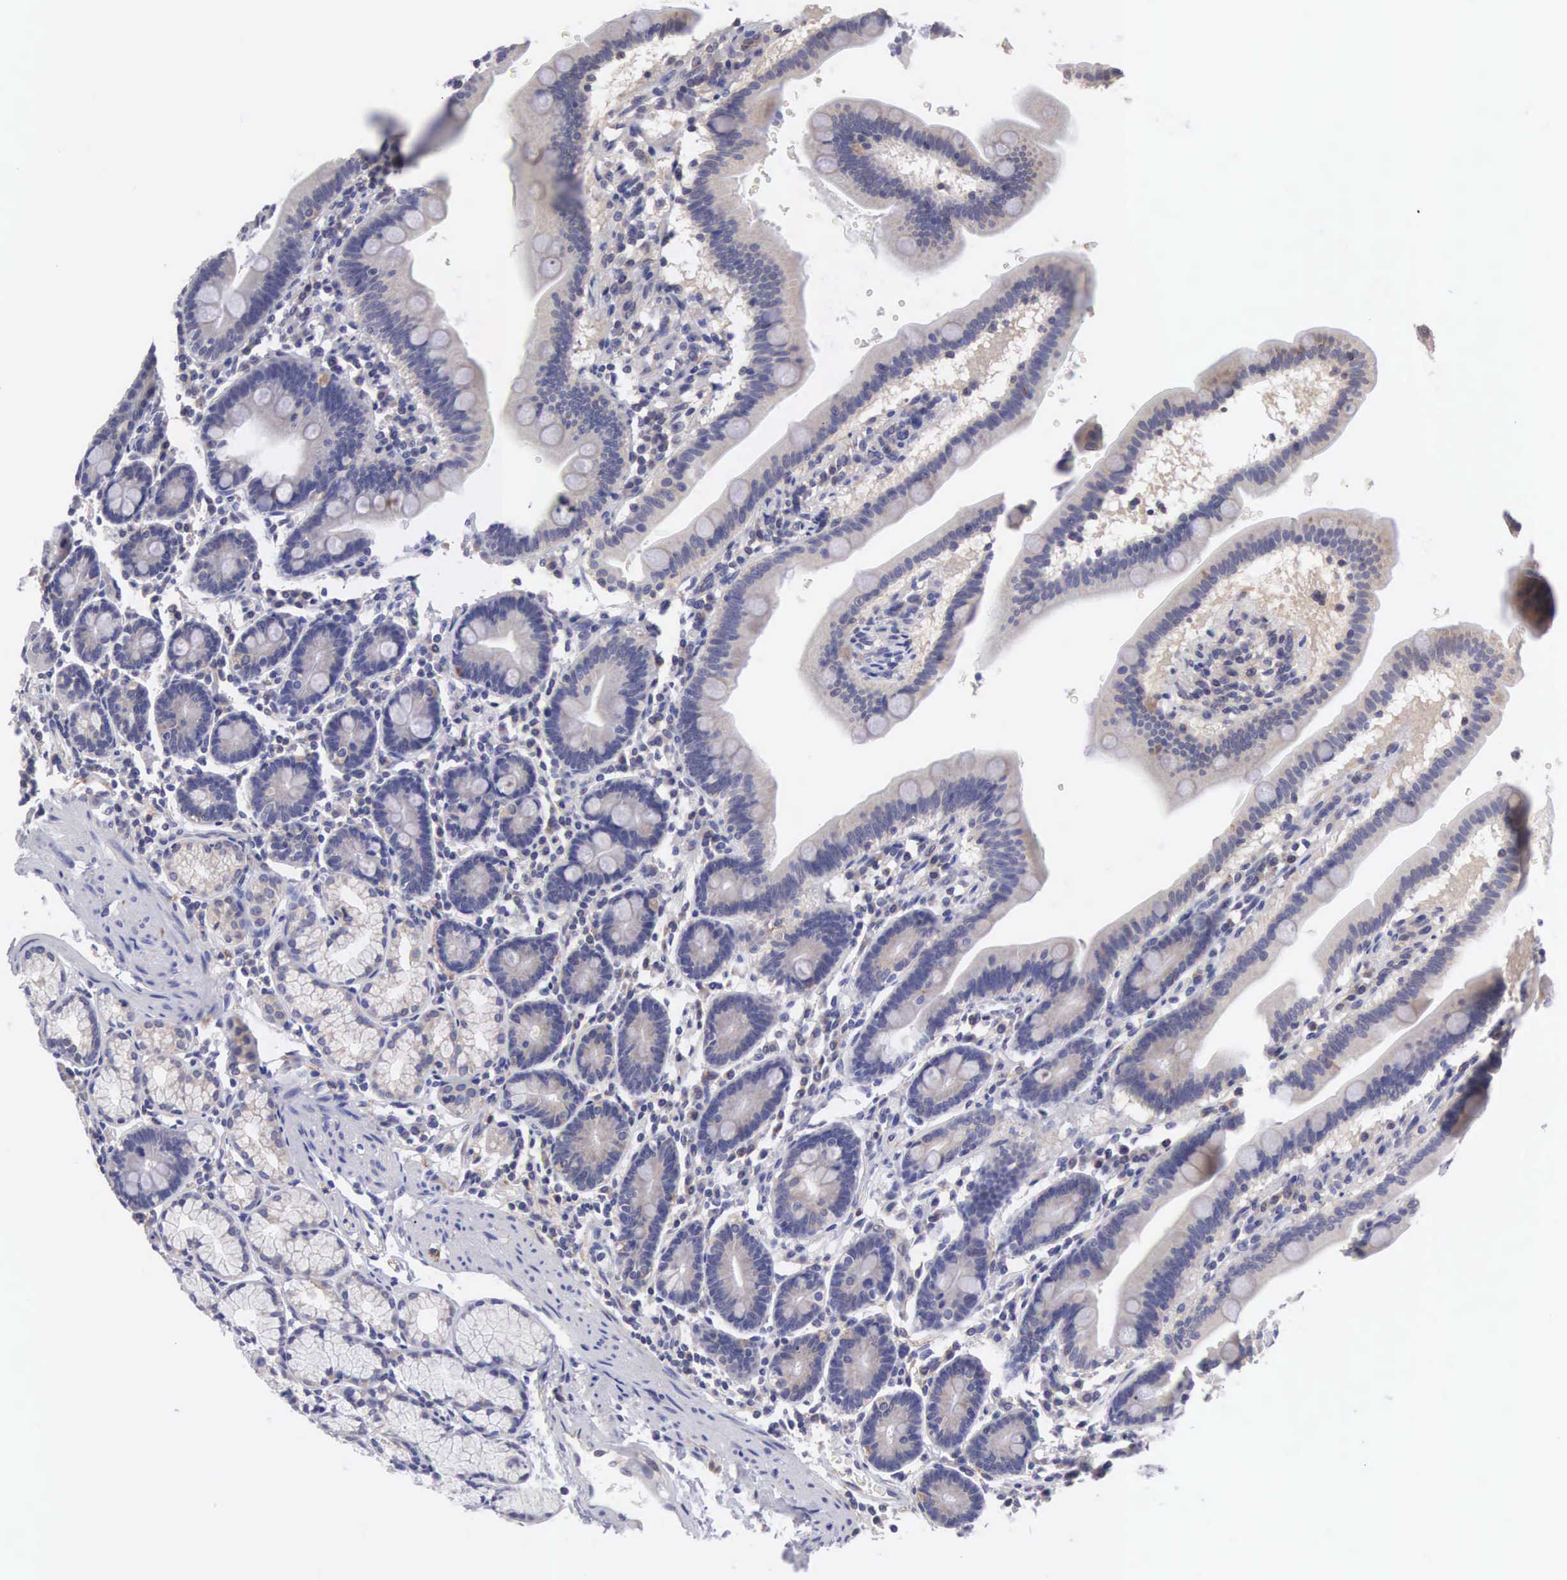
{"staining": {"intensity": "negative", "quantity": "none", "location": "none"}, "tissue": "duodenum", "cell_type": "Glandular cells", "image_type": "normal", "snomed": [{"axis": "morphology", "description": "Normal tissue, NOS"}, {"axis": "topography", "description": "Duodenum"}], "caption": "A photomicrograph of duodenum stained for a protein demonstrates no brown staining in glandular cells.", "gene": "SLITRK4", "patient": {"sex": "female", "age": 77}}